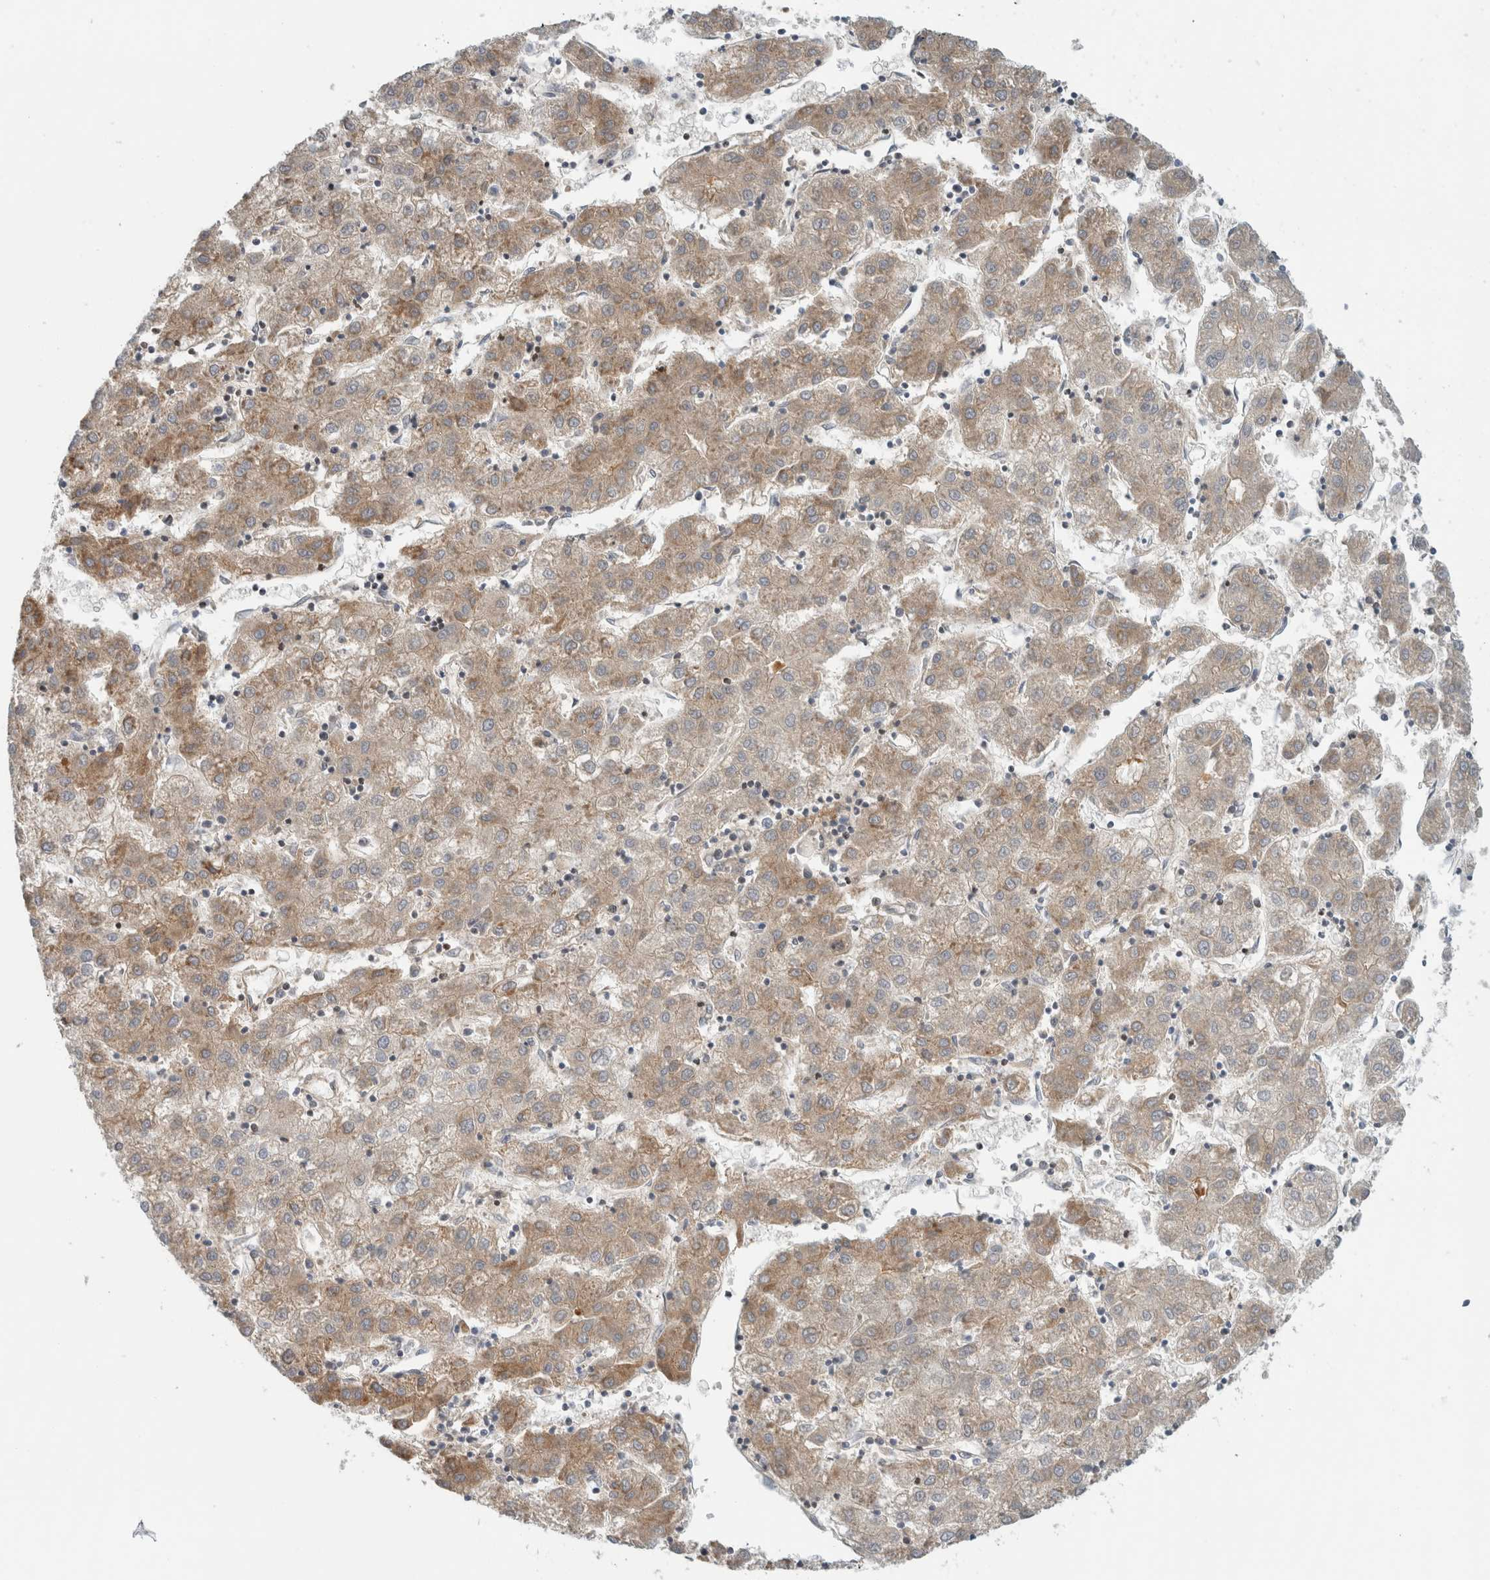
{"staining": {"intensity": "weak", "quantity": ">75%", "location": "cytoplasmic/membranous"}, "tissue": "liver cancer", "cell_type": "Tumor cells", "image_type": "cancer", "snomed": [{"axis": "morphology", "description": "Carcinoma, Hepatocellular, NOS"}, {"axis": "topography", "description": "Liver"}], "caption": "A photomicrograph of liver cancer stained for a protein exhibits weak cytoplasmic/membranous brown staining in tumor cells. The staining is performed using DAB brown chromogen to label protein expression. The nuclei are counter-stained blue using hematoxylin.", "gene": "CFI", "patient": {"sex": "male", "age": 72}}